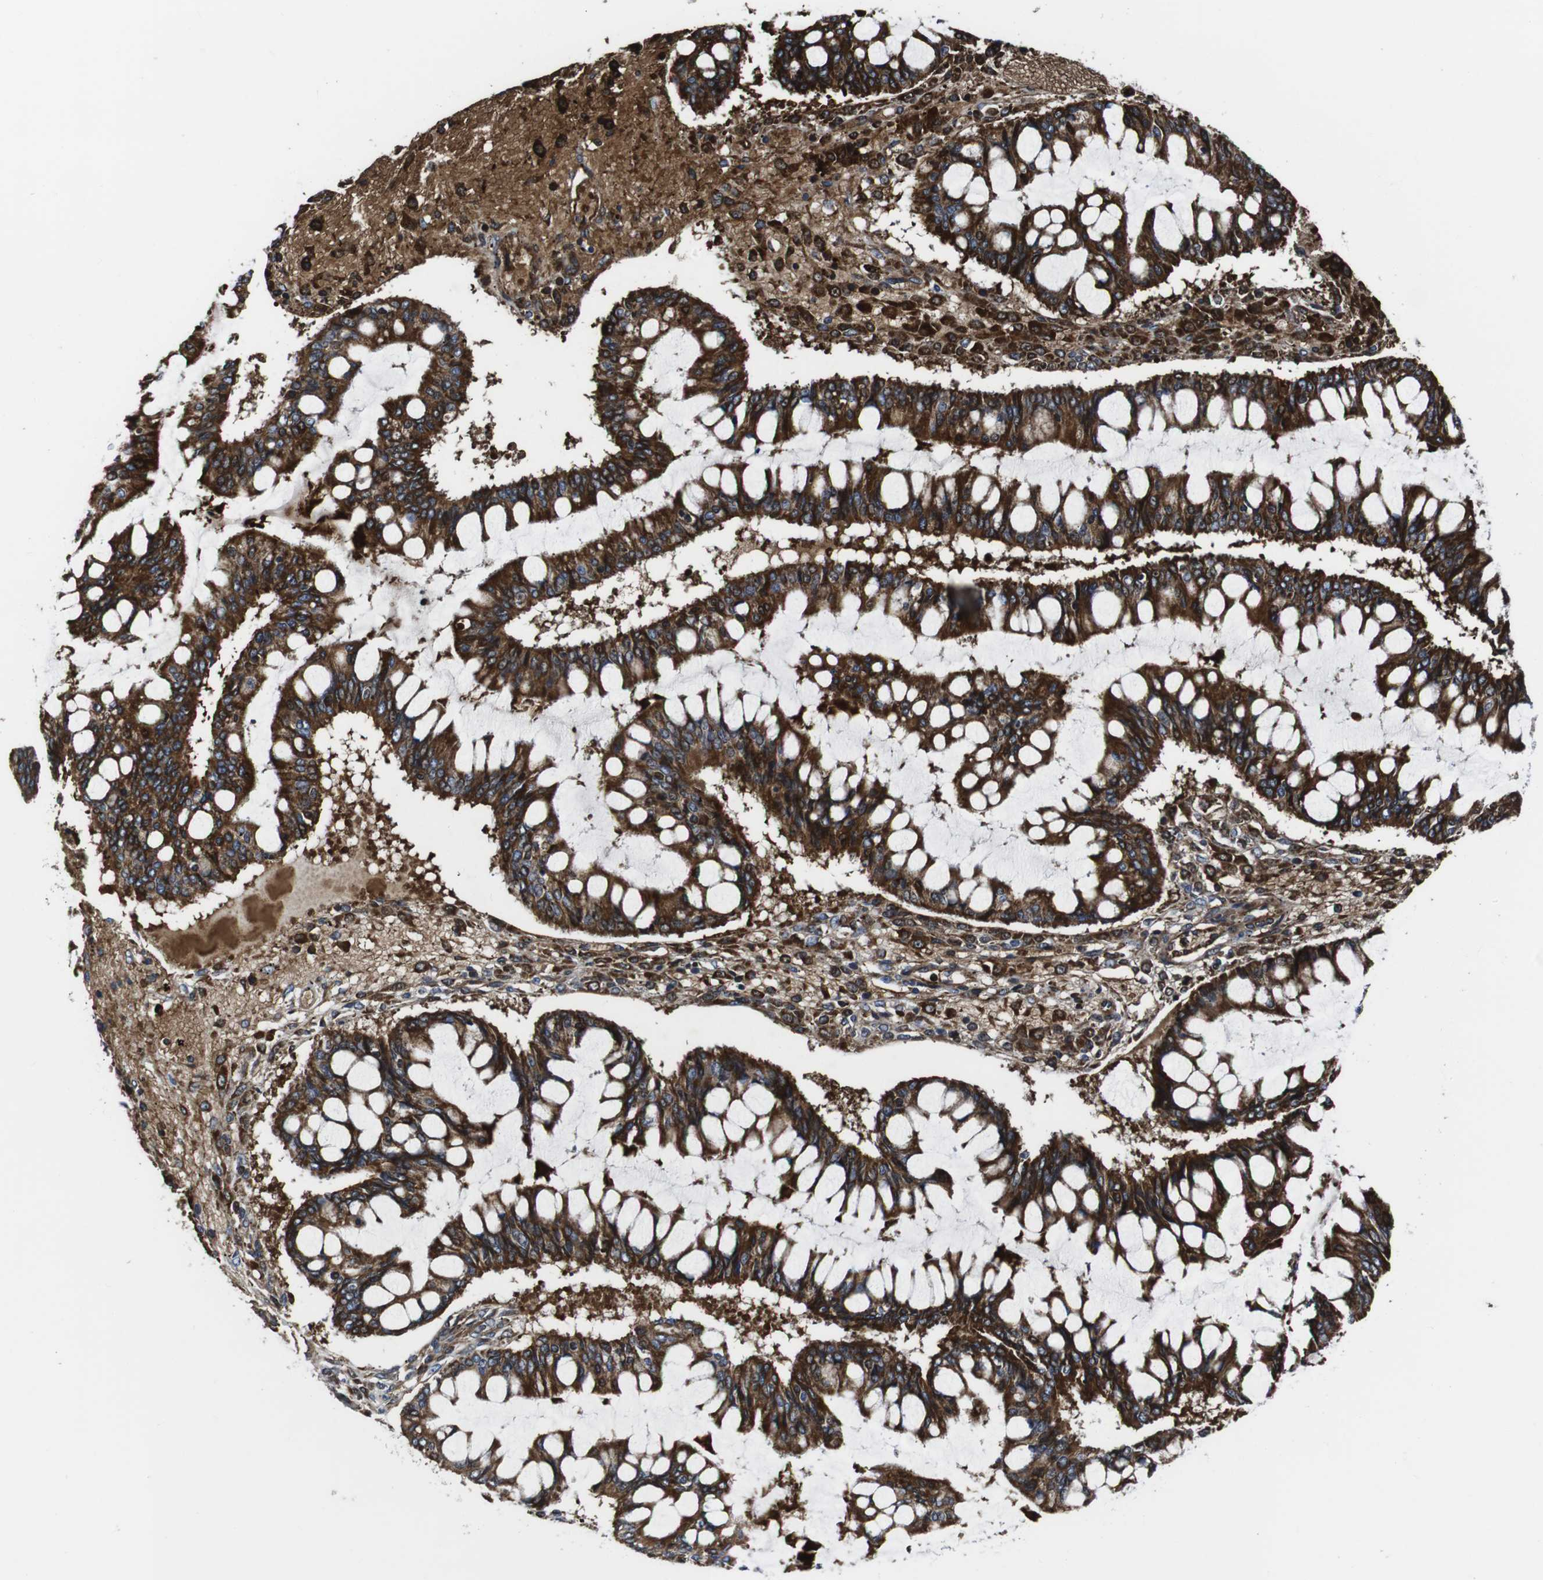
{"staining": {"intensity": "strong", "quantity": ">75%", "location": "cytoplasmic/membranous"}, "tissue": "ovarian cancer", "cell_type": "Tumor cells", "image_type": "cancer", "snomed": [{"axis": "morphology", "description": "Cystadenocarcinoma, mucinous, NOS"}, {"axis": "topography", "description": "Ovary"}], "caption": "Strong cytoplasmic/membranous staining for a protein is seen in approximately >75% of tumor cells of ovarian mucinous cystadenocarcinoma using immunohistochemistry.", "gene": "SMYD3", "patient": {"sex": "female", "age": 73}}